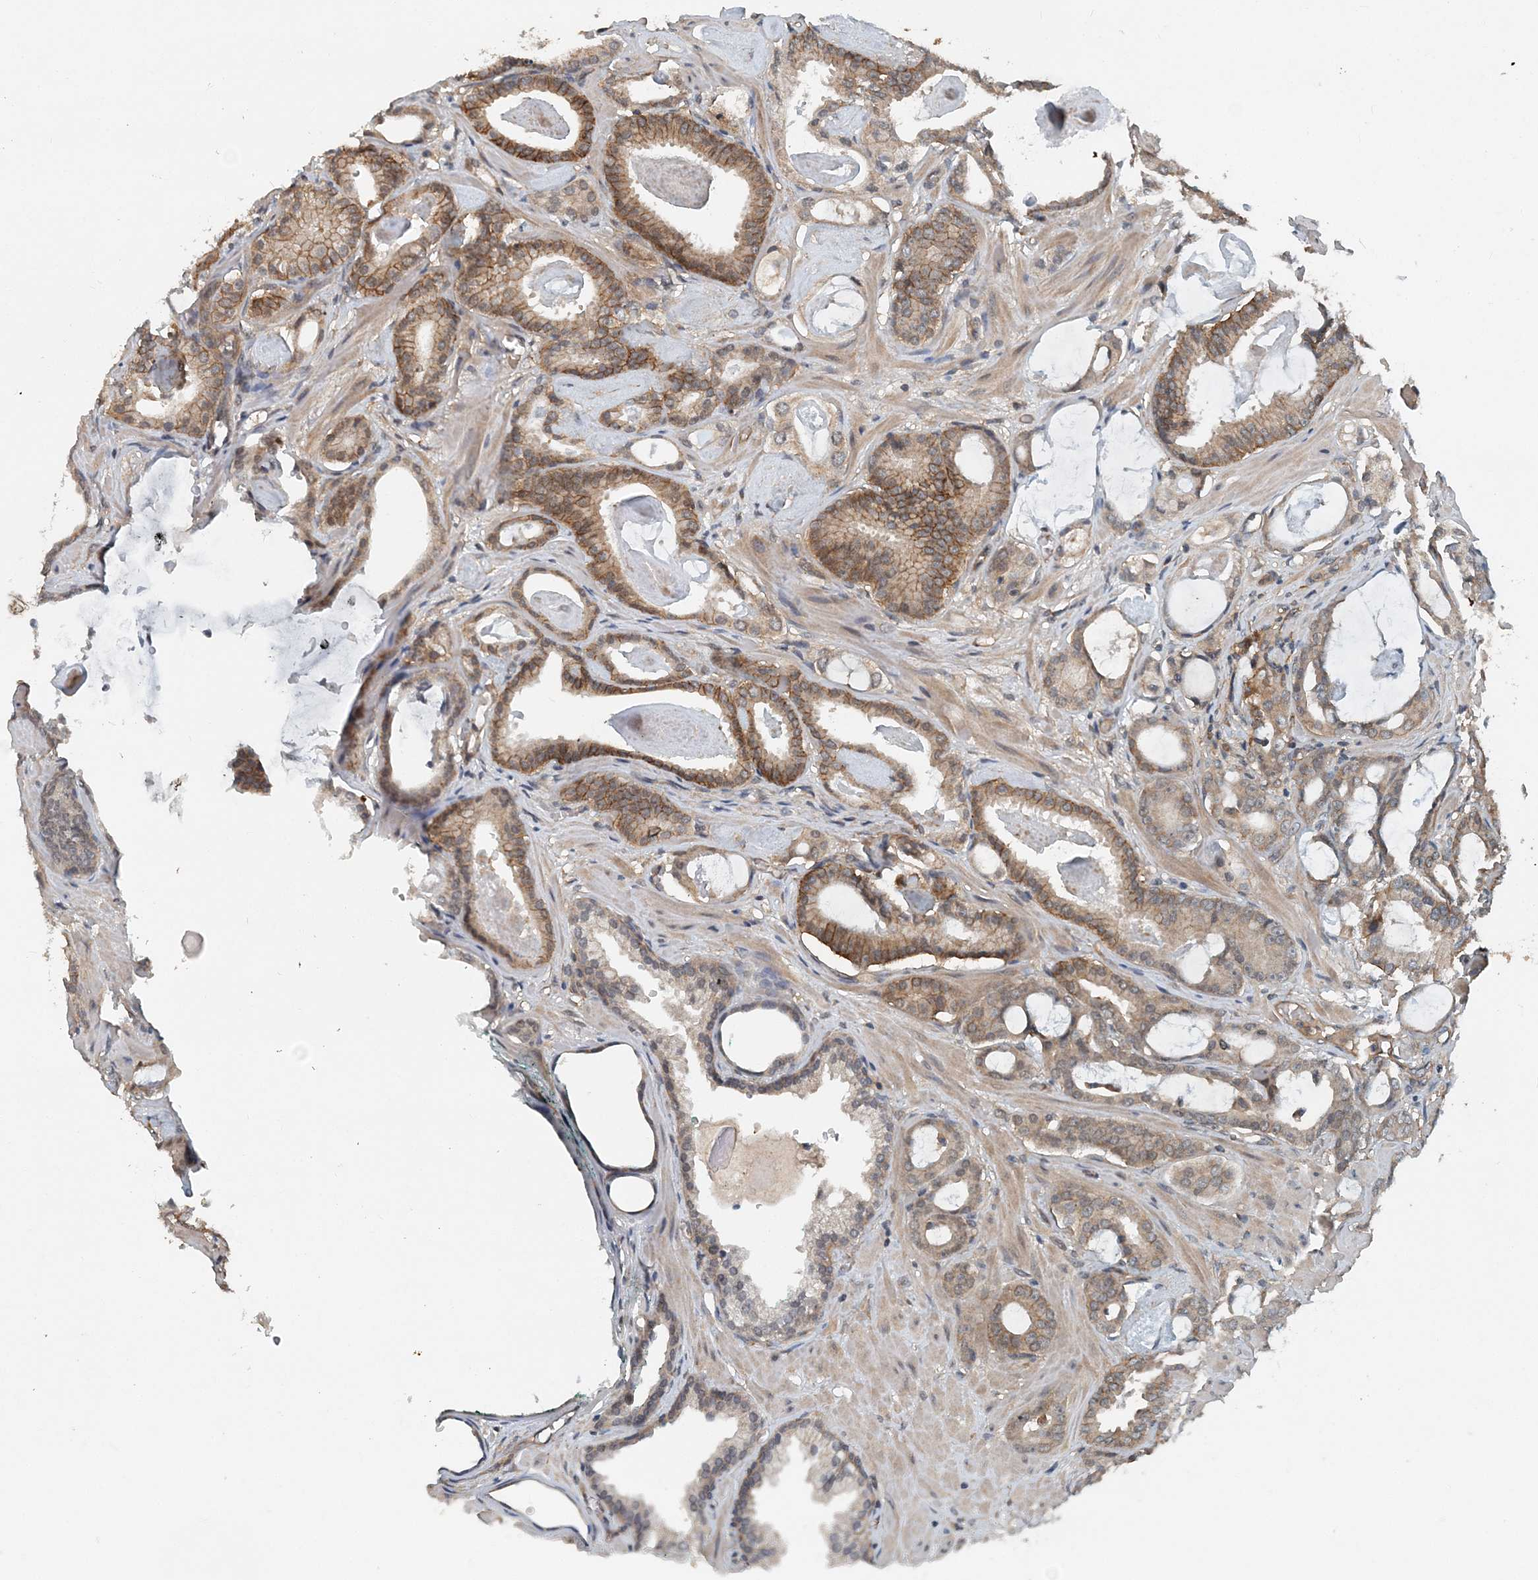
{"staining": {"intensity": "moderate", "quantity": ">75%", "location": "cytoplasmic/membranous"}, "tissue": "prostate cancer", "cell_type": "Tumor cells", "image_type": "cancer", "snomed": [{"axis": "morphology", "description": "Adenocarcinoma, Low grade"}, {"axis": "topography", "description": "Prostate"}], "caption": "Protein expression analysis of prostate cancer displays moderate cytoplasmic/membranous positivity in approximately >75% of tumor cells.", "gene": "SMPD3", "patient": {"sex": "male", "age": 53}}